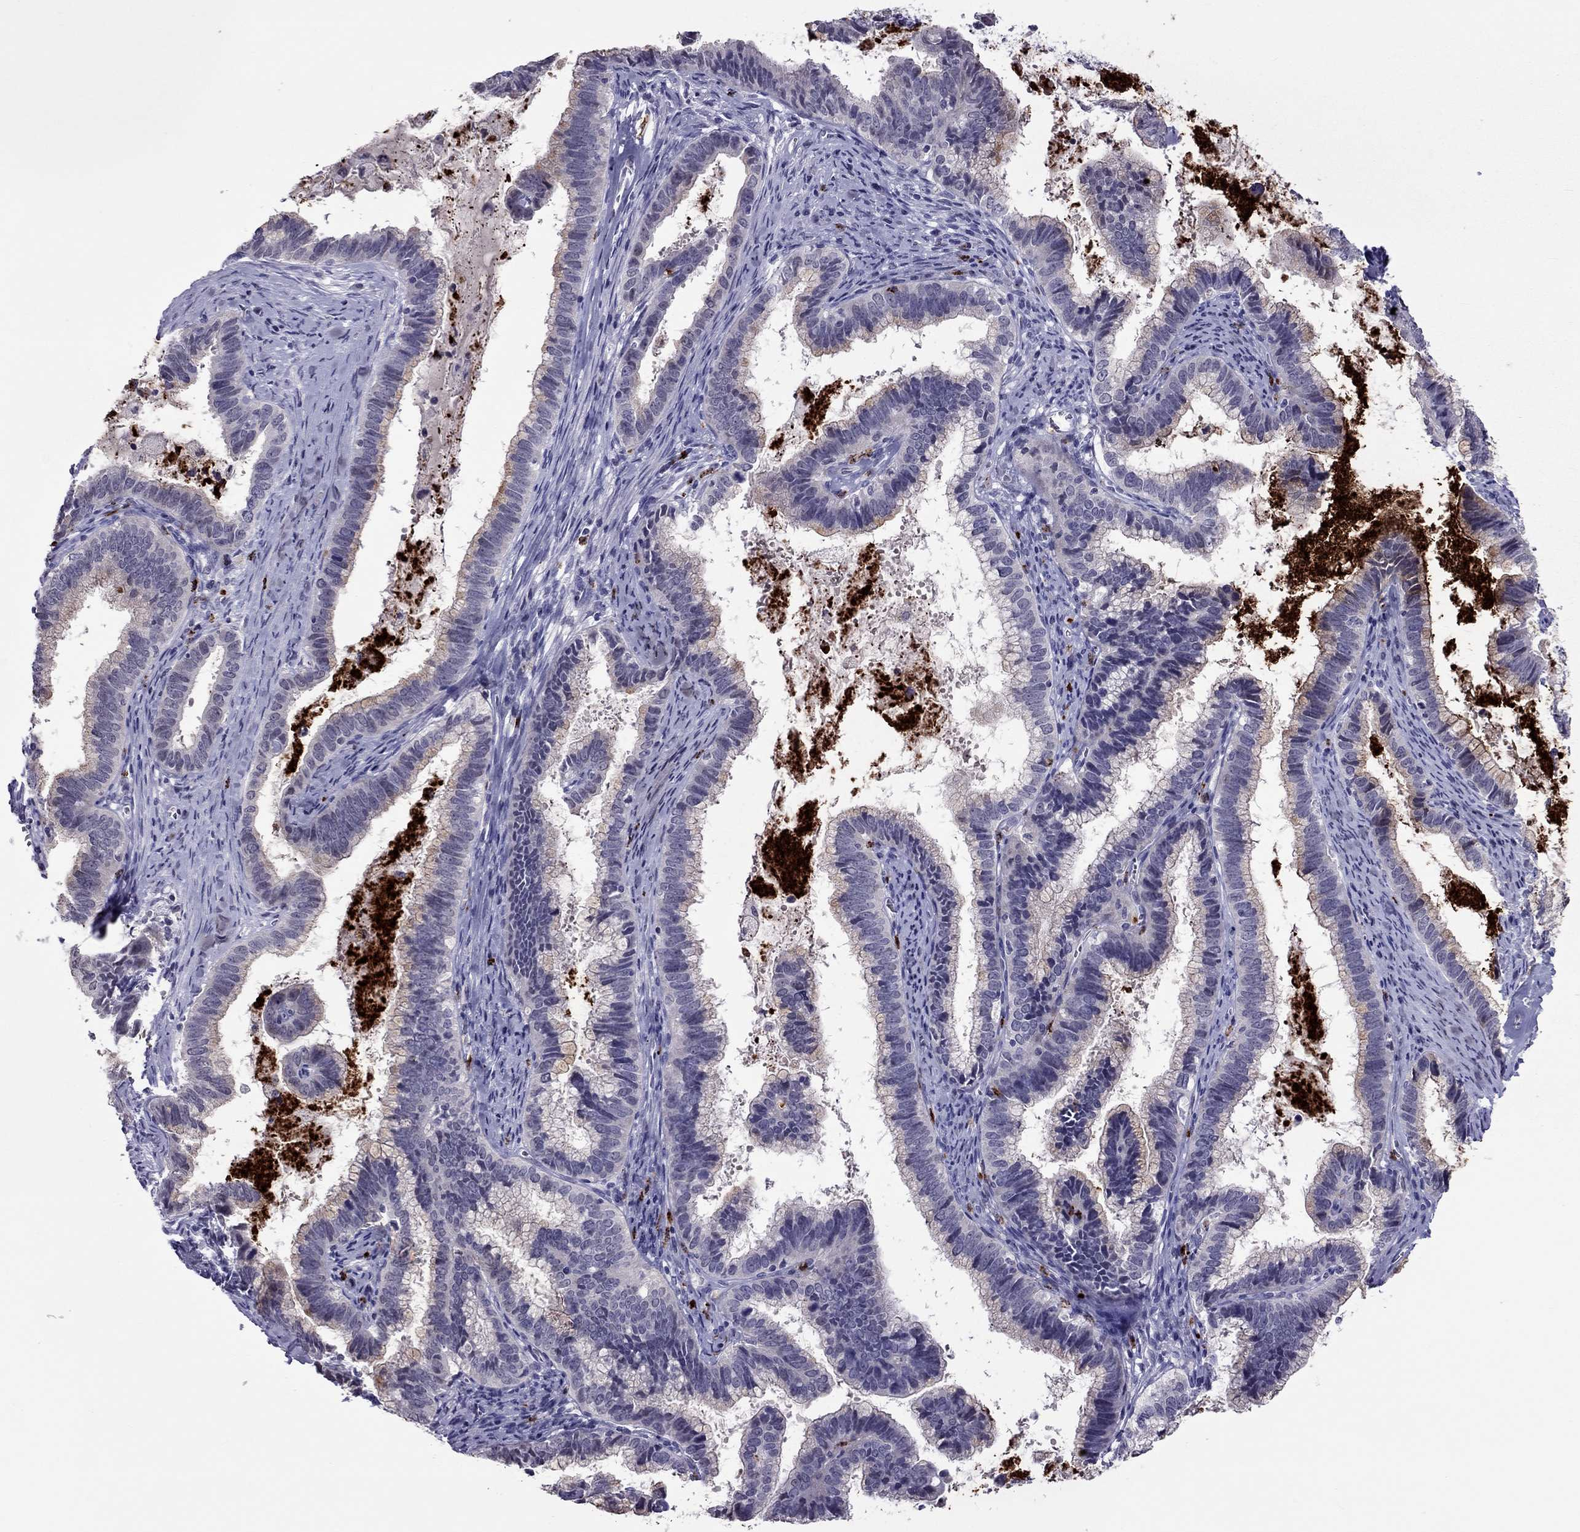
{"staining": {"intensity": "negative", "quantity": "none", "location": "none"}, "tissue": "cervical cancer", "cell_type": "Tumor cells", "image_type": "cancer", "snomed": [{"axis": "morphology", "description": "Adenocarcinoma, NOS"}, {"axis": "topography", "description": "Cervix"}], "caption": "This photomicrograph is of adenocarcinoma (cervical) stained with immunohistochemistry (IHC) to label a protein in brown with the nuclei are counter-stained blue. There is no expression in tumor cells.", "gene": "CCL27", "patient": {"sex": "female", "age": 61}}